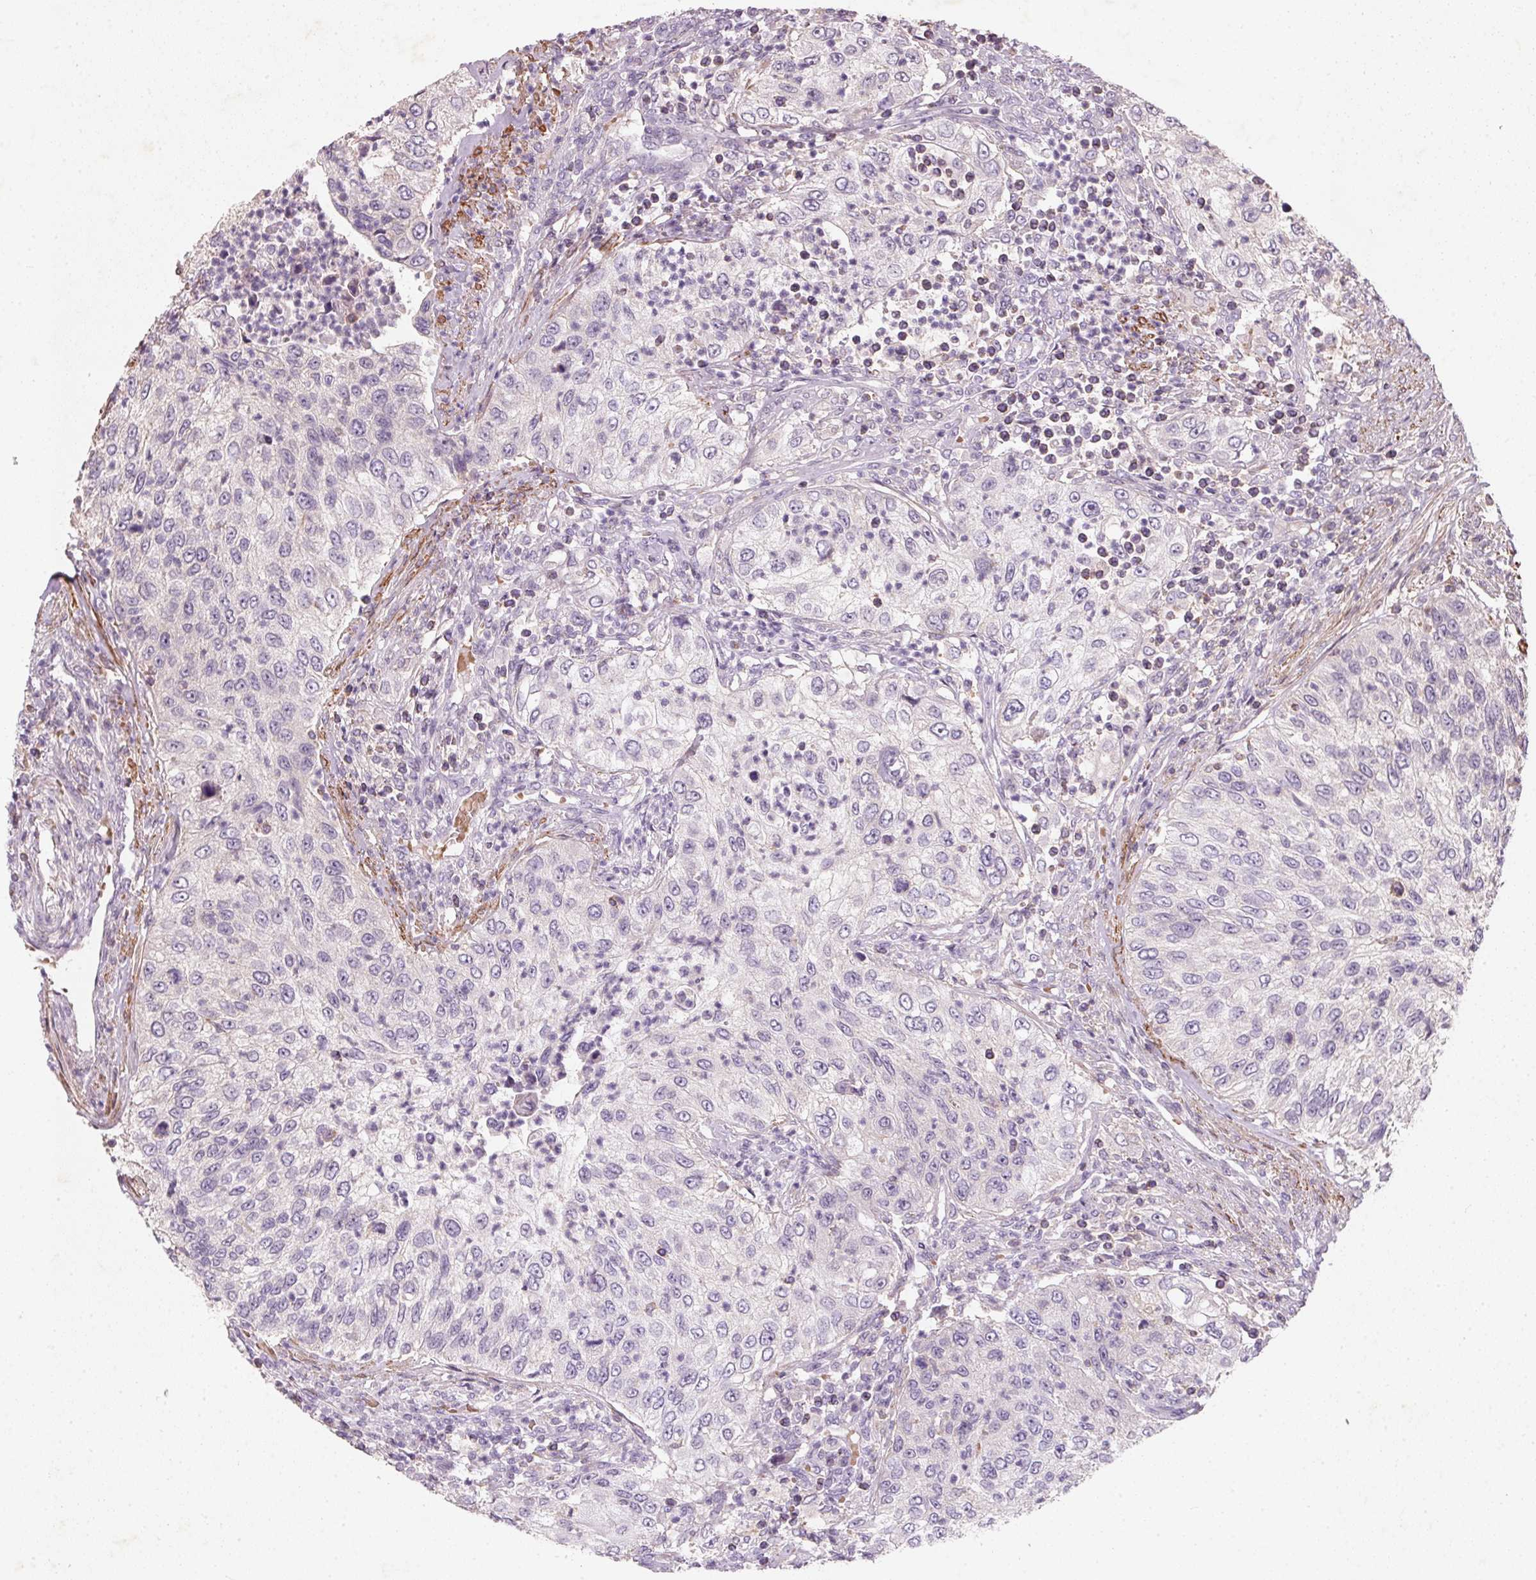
{"staining": {"intensity": "negative", "quantity": "none", "location": "none"}, "tissue": "urothelial cancer", "cell_type": "Tumor cells", "image_type": "cancer", "snomed": [{"axis": "morphology", "description": "Urothelial carcinoma, High grade"}, {"axis": "topography", "description": "Urinary bladder"}], "caption": "The histopathology image displays no significant staining in tumor cells of high-grade urothelial carcinoma.", "gene": "KCNK15", "patient": {"sex": "female", "age": 60}}